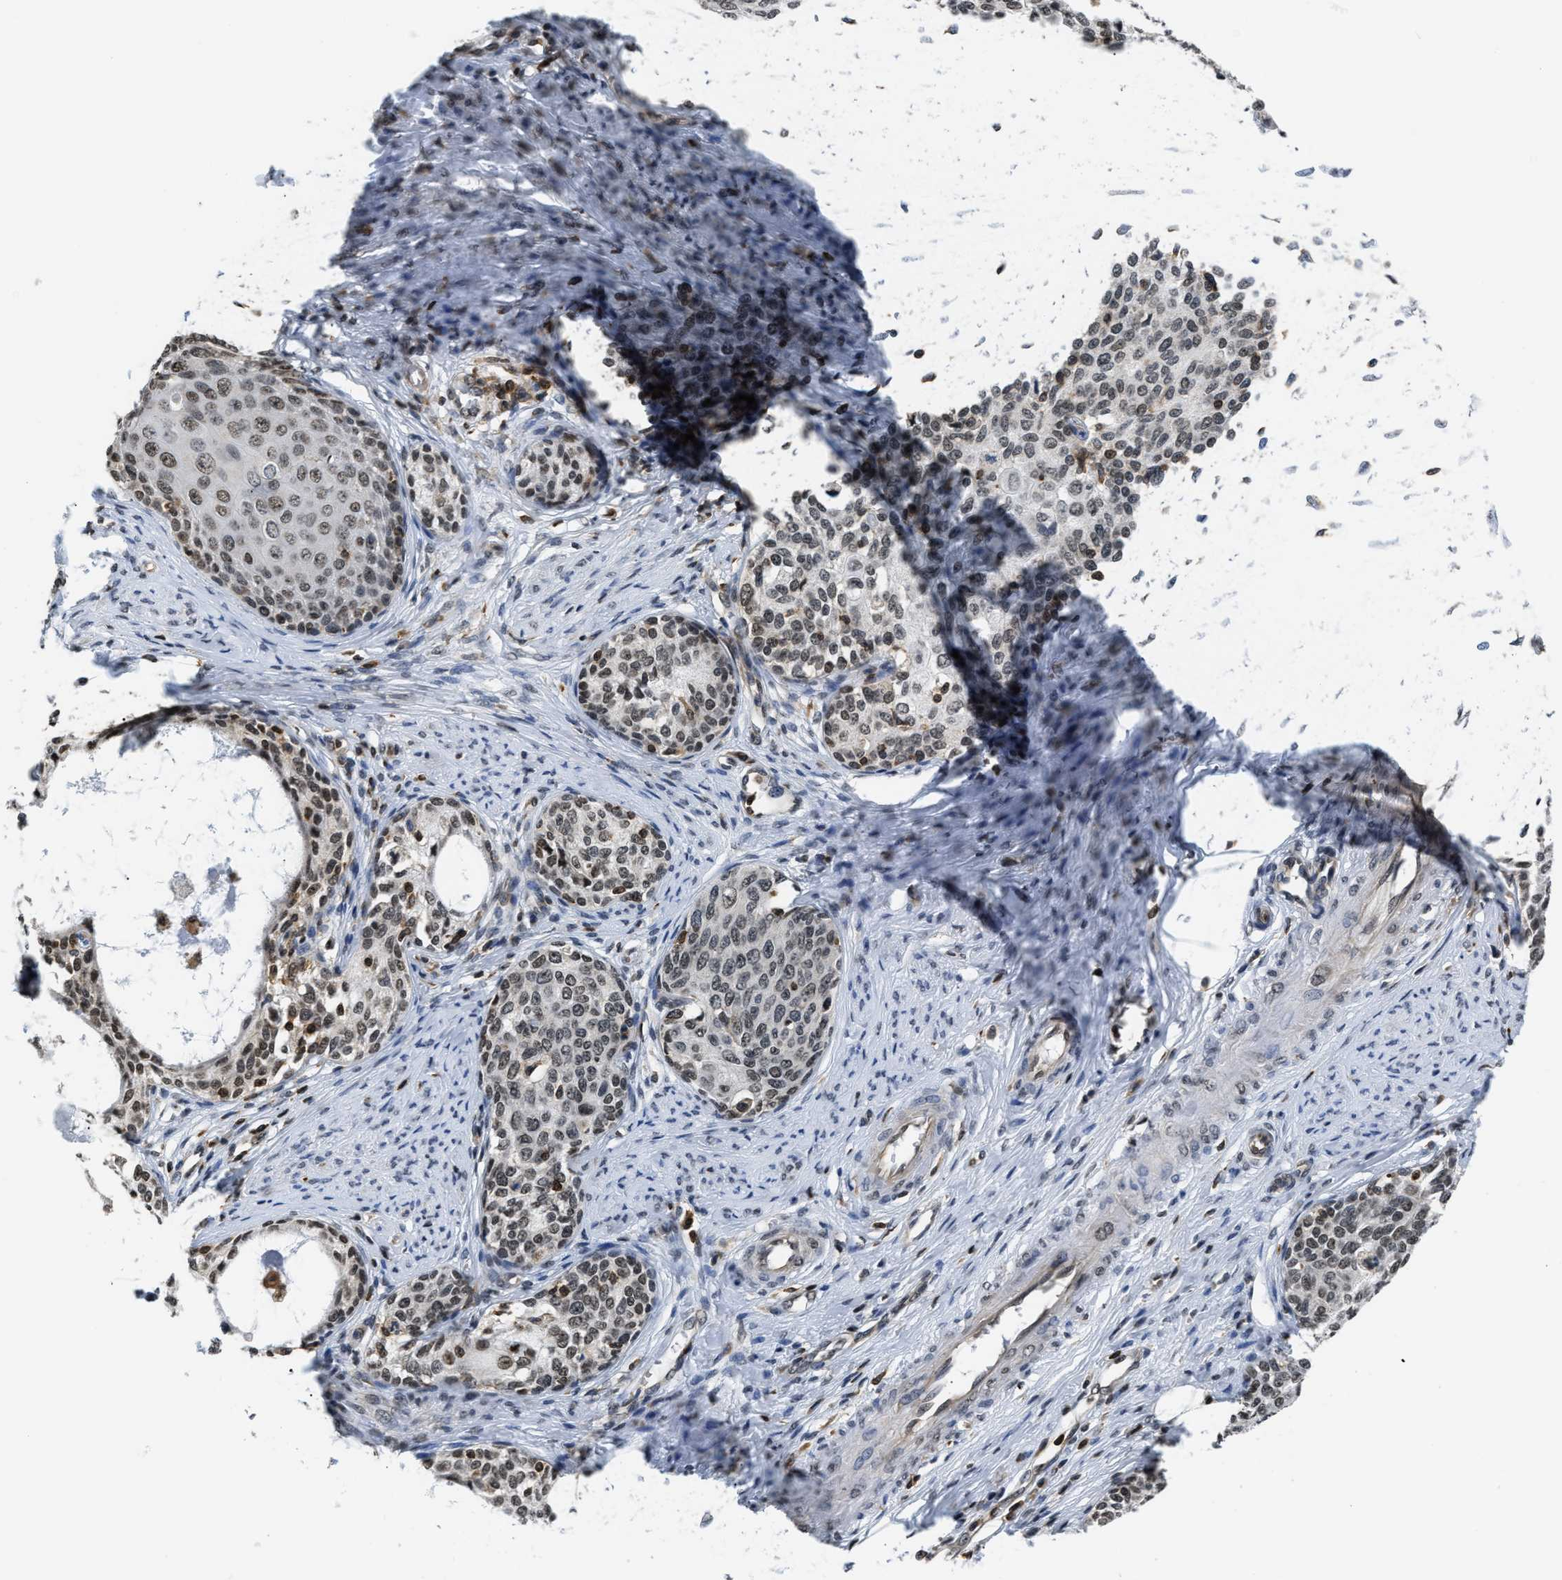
{"staining": {"intensity": "weak", "quantity": ">75%", "location": "nuclear"}, "tissue": "cervical cancer", "cell_type": "Tumor cells", "image_type": "cancer", "snomed": [{"axis": "morphology", "description": "Squamous cell carcinoma, NOS"}, {"axis": "morphology", "description": "Adenocarcinoma, NOS"}, {"axis": "topography", "description": "Cervix"}], "caption": "Cervical adenocarcinoma tissue demonstrates weak nuclear staining in approximately >75% of tumor cells (DAB (3,3'-diaminobenzidine) = brown stain, brightfield microscopy at high magnification).", "gene": "STK10", "patient": {"sex": "female", "age": 52}}